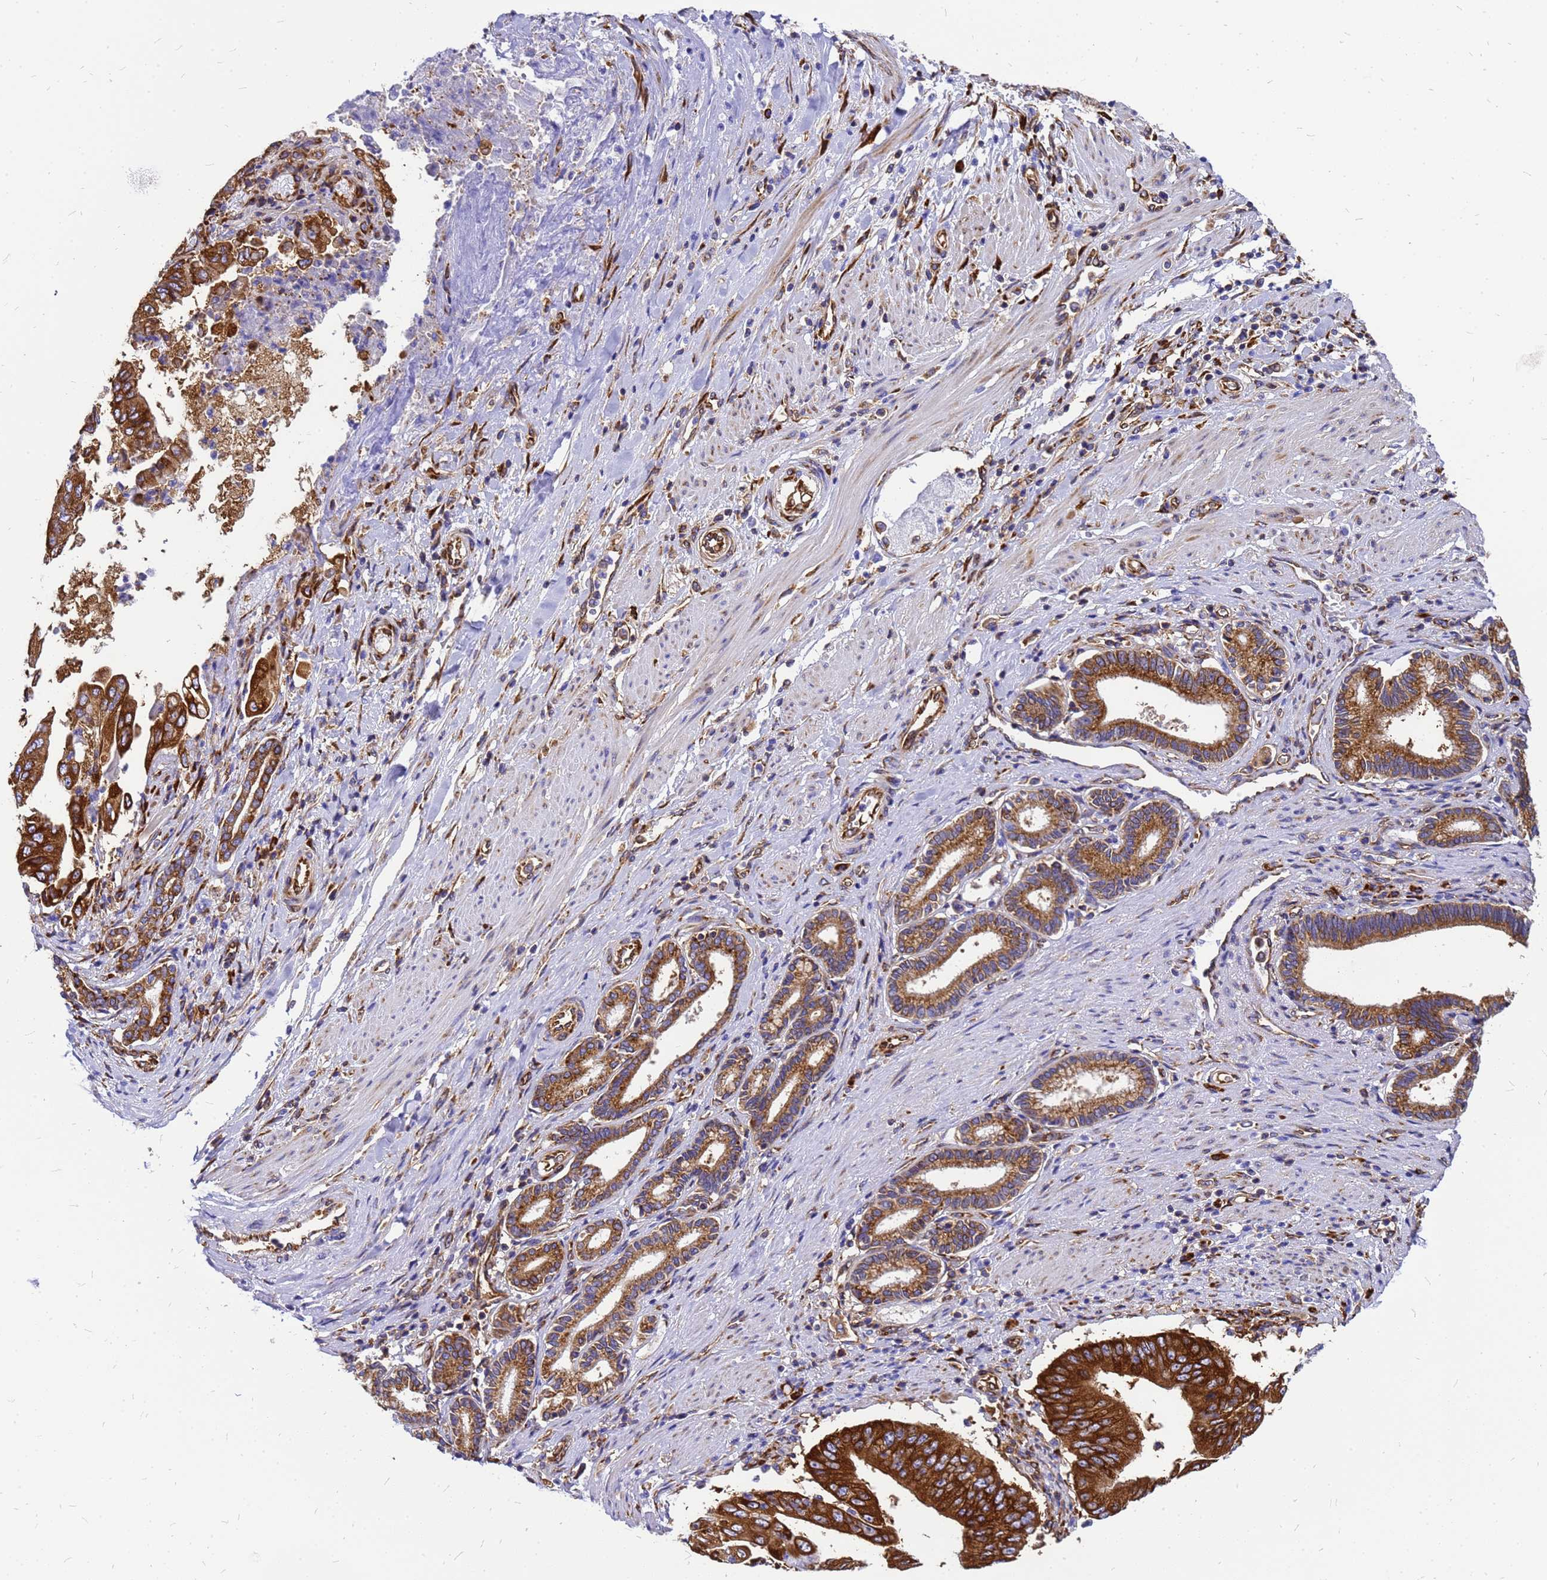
{"staining": {"intensity": "strong", "quantity": ">75%", "location": "cytoplasmic/membranous"}, "tissue": "pancreatic cancer", "cell_type": "Tumor cells", "image_type": "cancer", "snomed": [{"axis": "morphology", "description": "Adenocarcinoma, NOS"}, {"axis": "topography", "description": "Pancreas"}], "caption": "Protein expression analysis of adenocarcinoma (pancreatic) displays strong cytoplasmic/membranous expression in approximately >75% of tumor cells.", "gene": "EEF1D", "patient": {"sex": "female", "age": 77}}